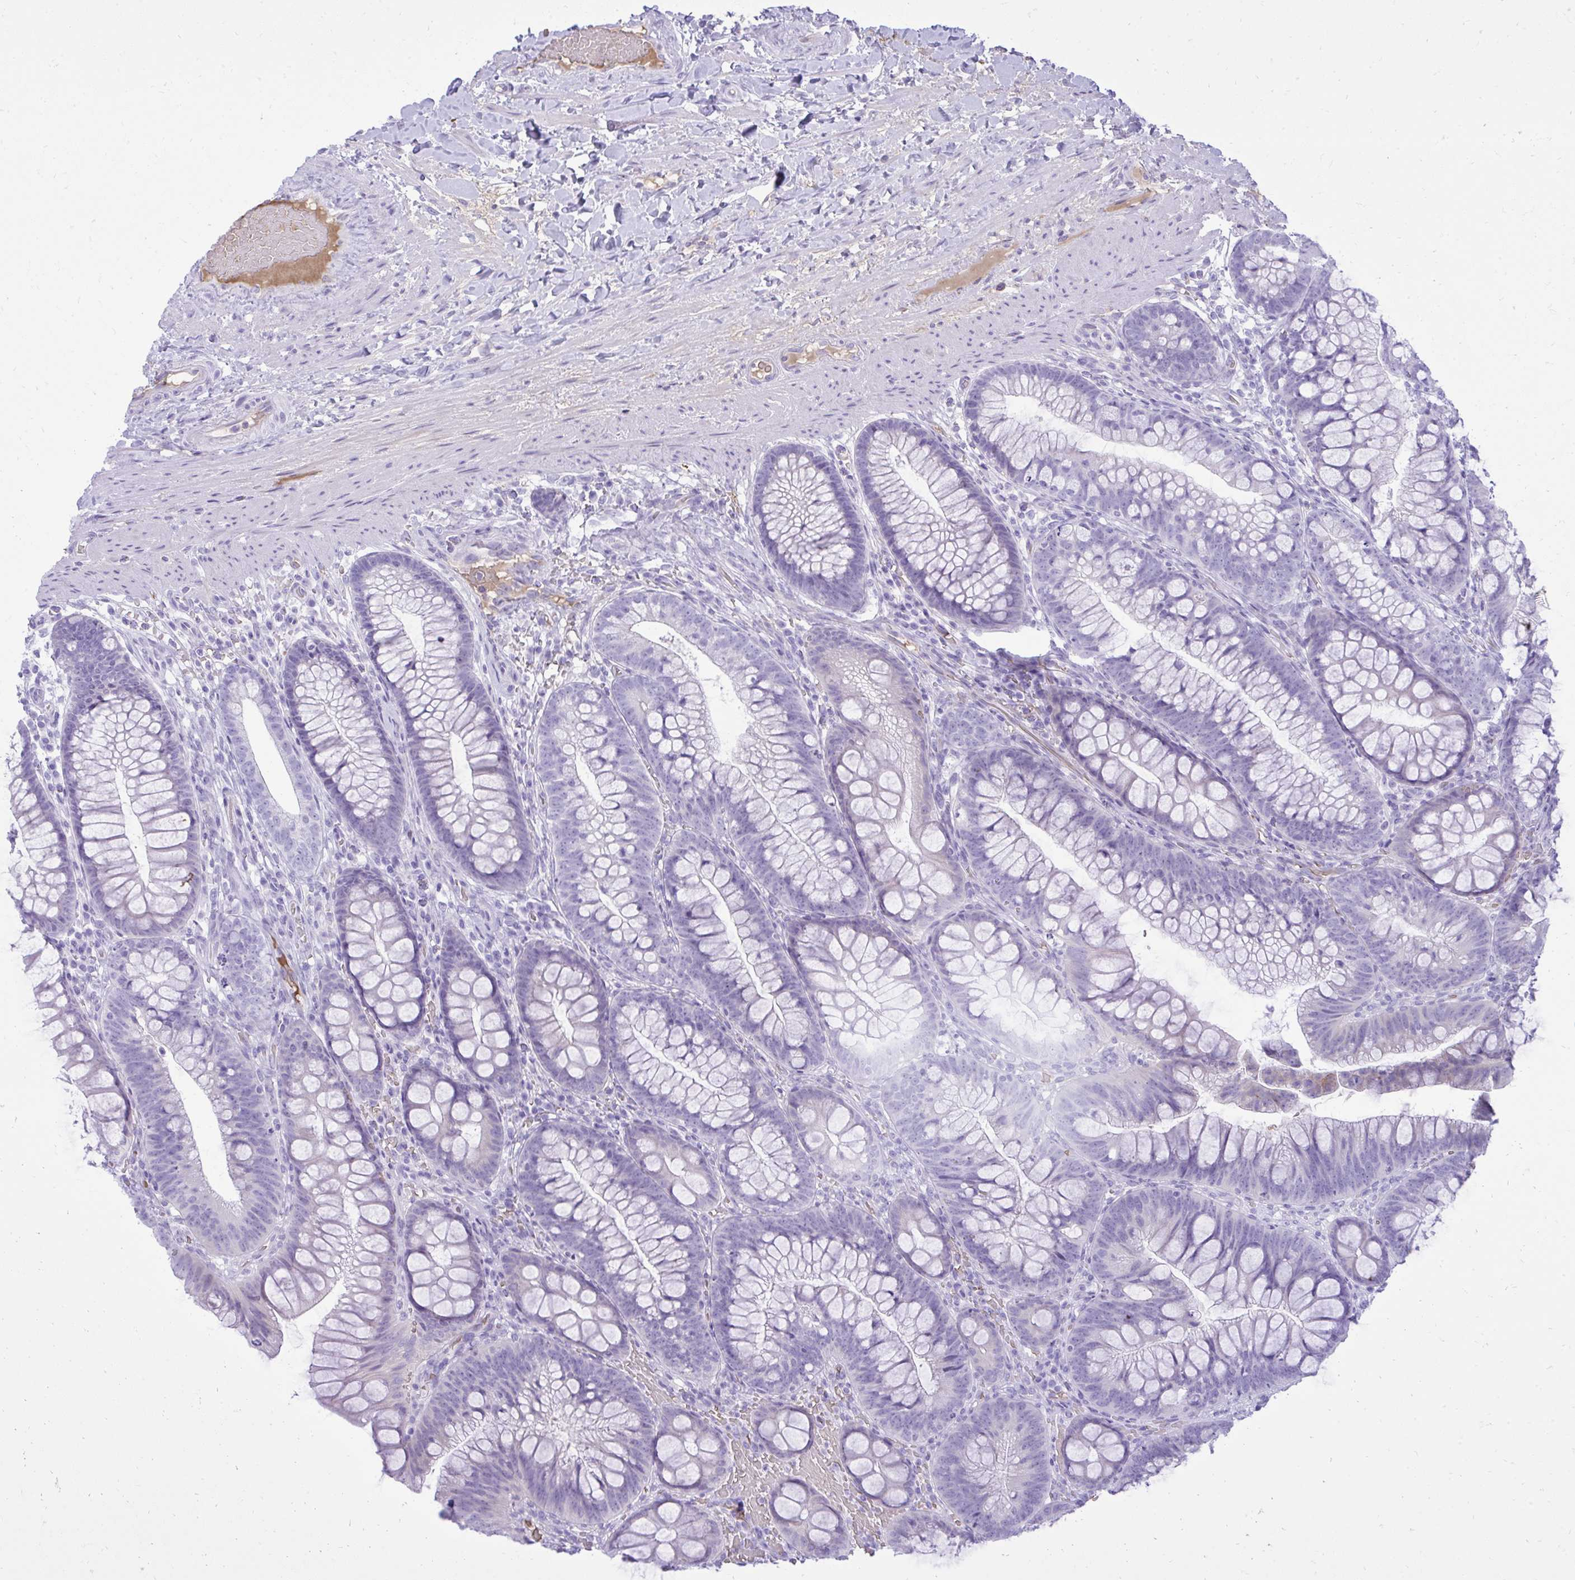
{"staining": {"intensity": "negative", "quantity": "none", "location": "none"}, "tissue": "colon", "cell_type": "Endothelial cells", "image_type": "normal", "snomed": [{"axis": "morphology", "description": "Normal tissue, NOS"}, {"axis": "morphology", "description": "Adenoma, NOS"}, {"axis": "topography", "description": "Soft tissue"}, {"axis": "topography", "description": "Colon"}], "caption": "Colon stained for a protein using IHC shows no expression endothelial cells.", "gene": "PITPNM3", "patient": {"sex": "male", "age": 47}}